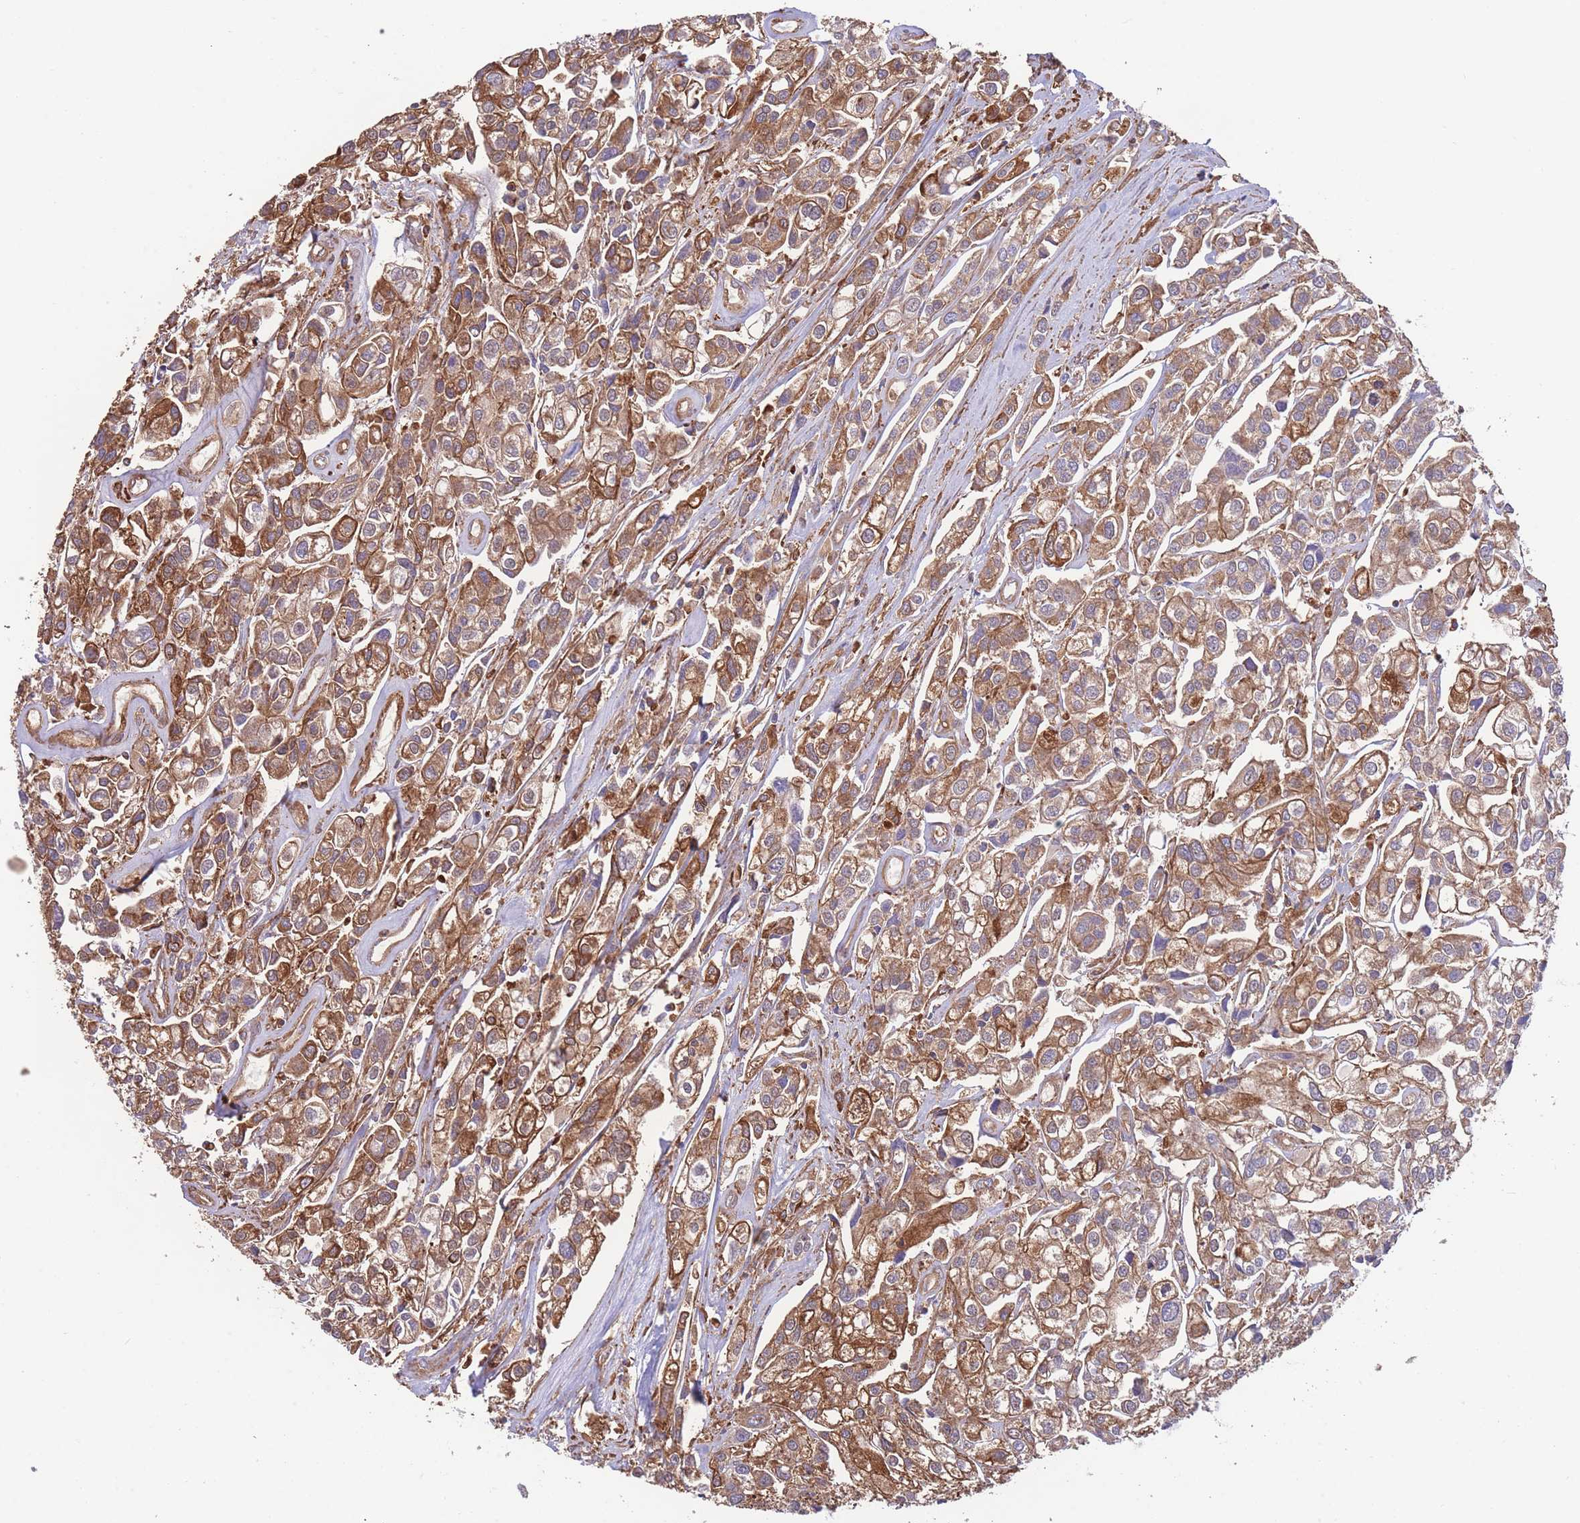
{"staining": {"intensity": "strong", "quantity": ">75%", "location": "cytoplasmic/membranous"}, "tissue": "urothelial cancer", "cell_type": "Tumor cells", "image_type": "cancer", "snomed": [{"axis": "morphology", "description": "Urothelial carcinoma, High grade"}, {"axis": "topography", "description": "Urinary bladder"}], "caption": "An IHC photomicrograph of tumor tissue is shown. Protein staining in brown highlights strong cytoplasmic/membranous positivity in urothelial carcinoma (high-grade) within tumor cells.", "gene": "LRRN4CL", "patient": {"sex": "male", "age": 67}}